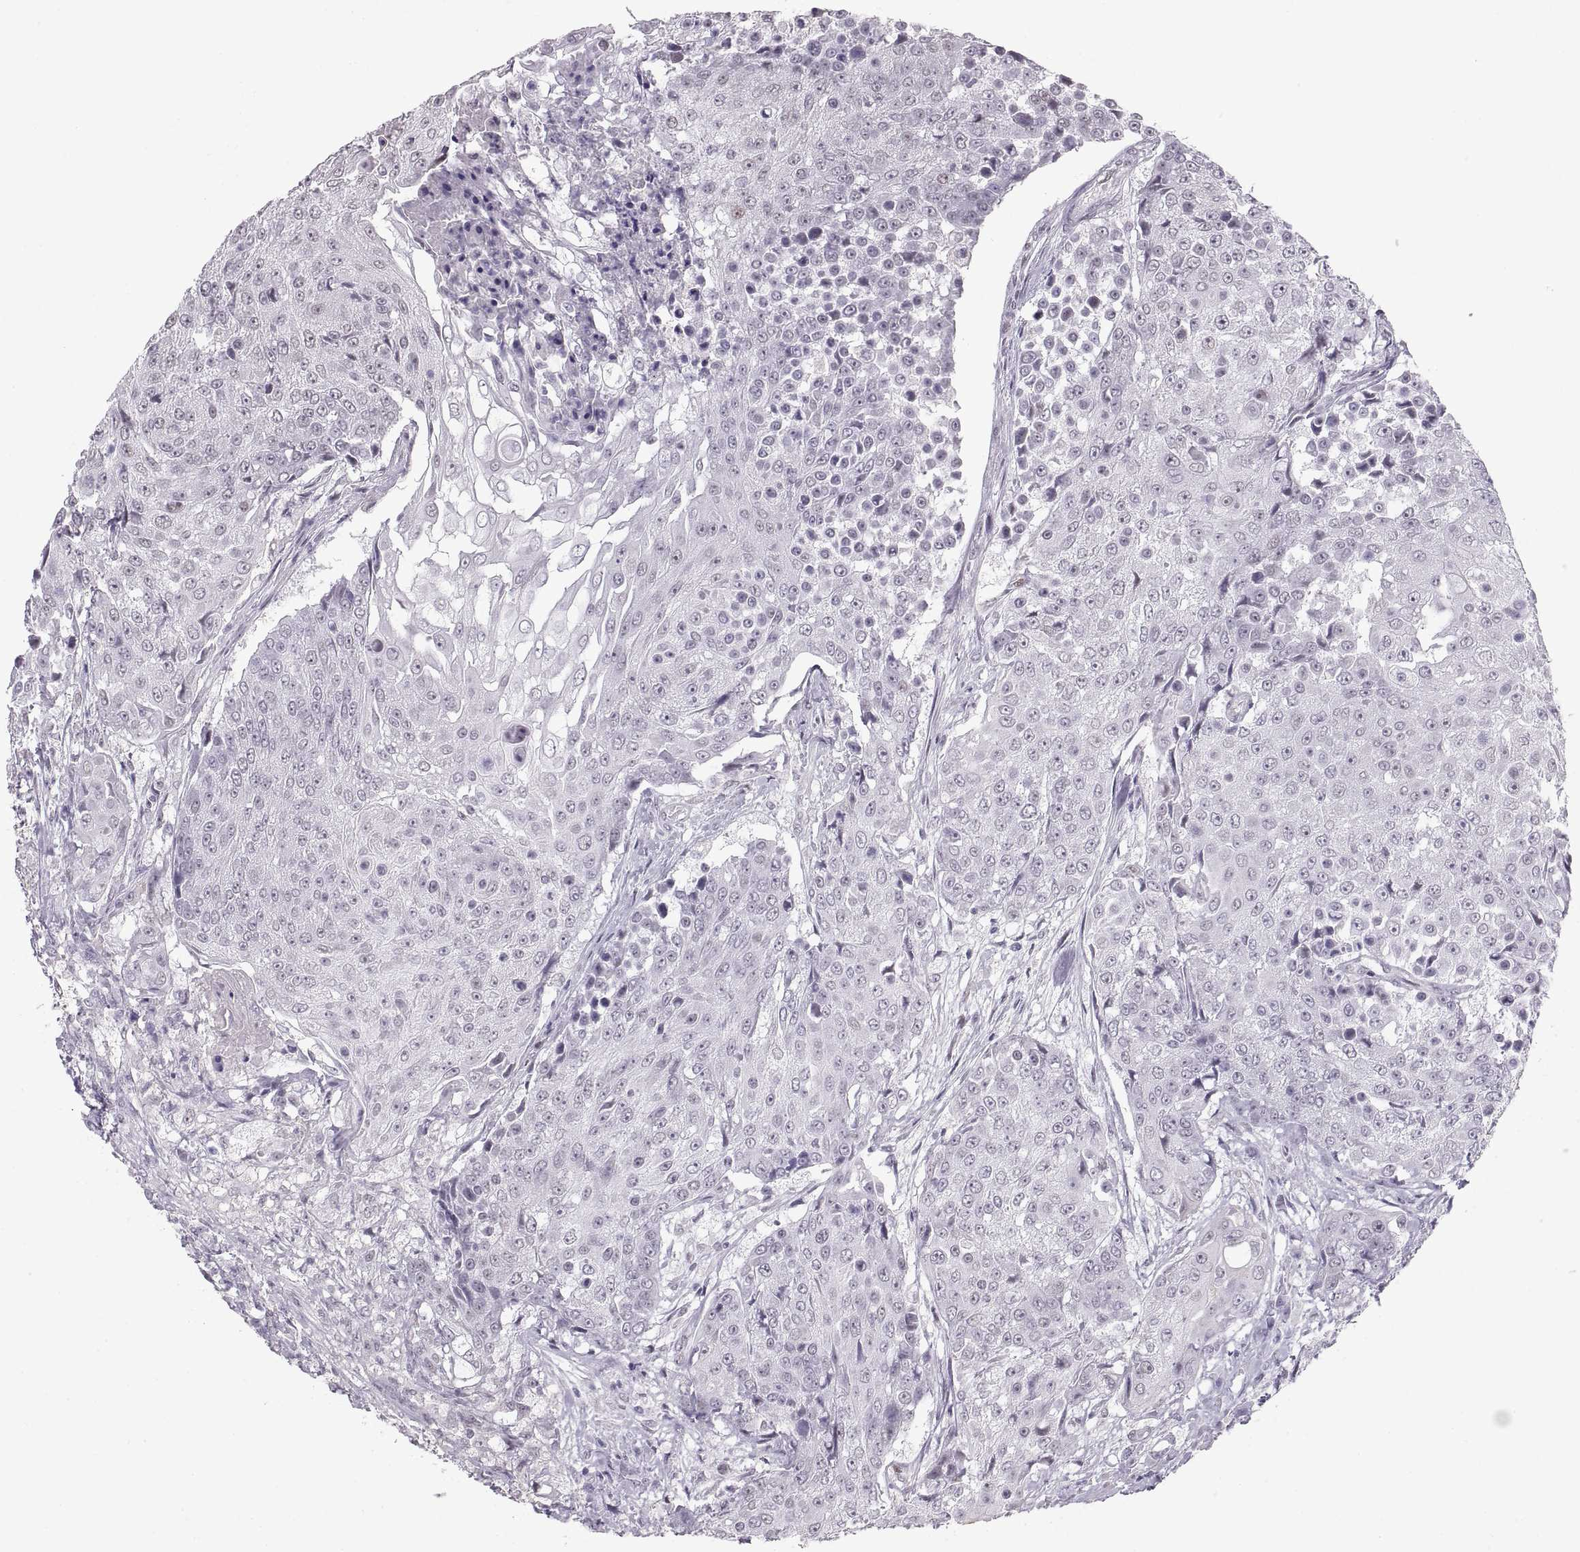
{"staining": {"intensity": "negative", "quantity": "none", "location": "none"}, "tissue": "urothelial cancer", "cell_type": "Tumor cells", "image_type": "cancer", "snomed": [{"axis": "morphology", "description": "Urothelial carcinoma, High grade"}, {"axis": "topography", "description": "Urinary bladder"}], "caption": "An IHC histopathology image of high-grade urothelial carcinoma is shown. There is no staining in tumor cells of high-grade urothelial carcinoma.", "gene": "NANOS3", "patient": {"sex": "female", "age": 63}}